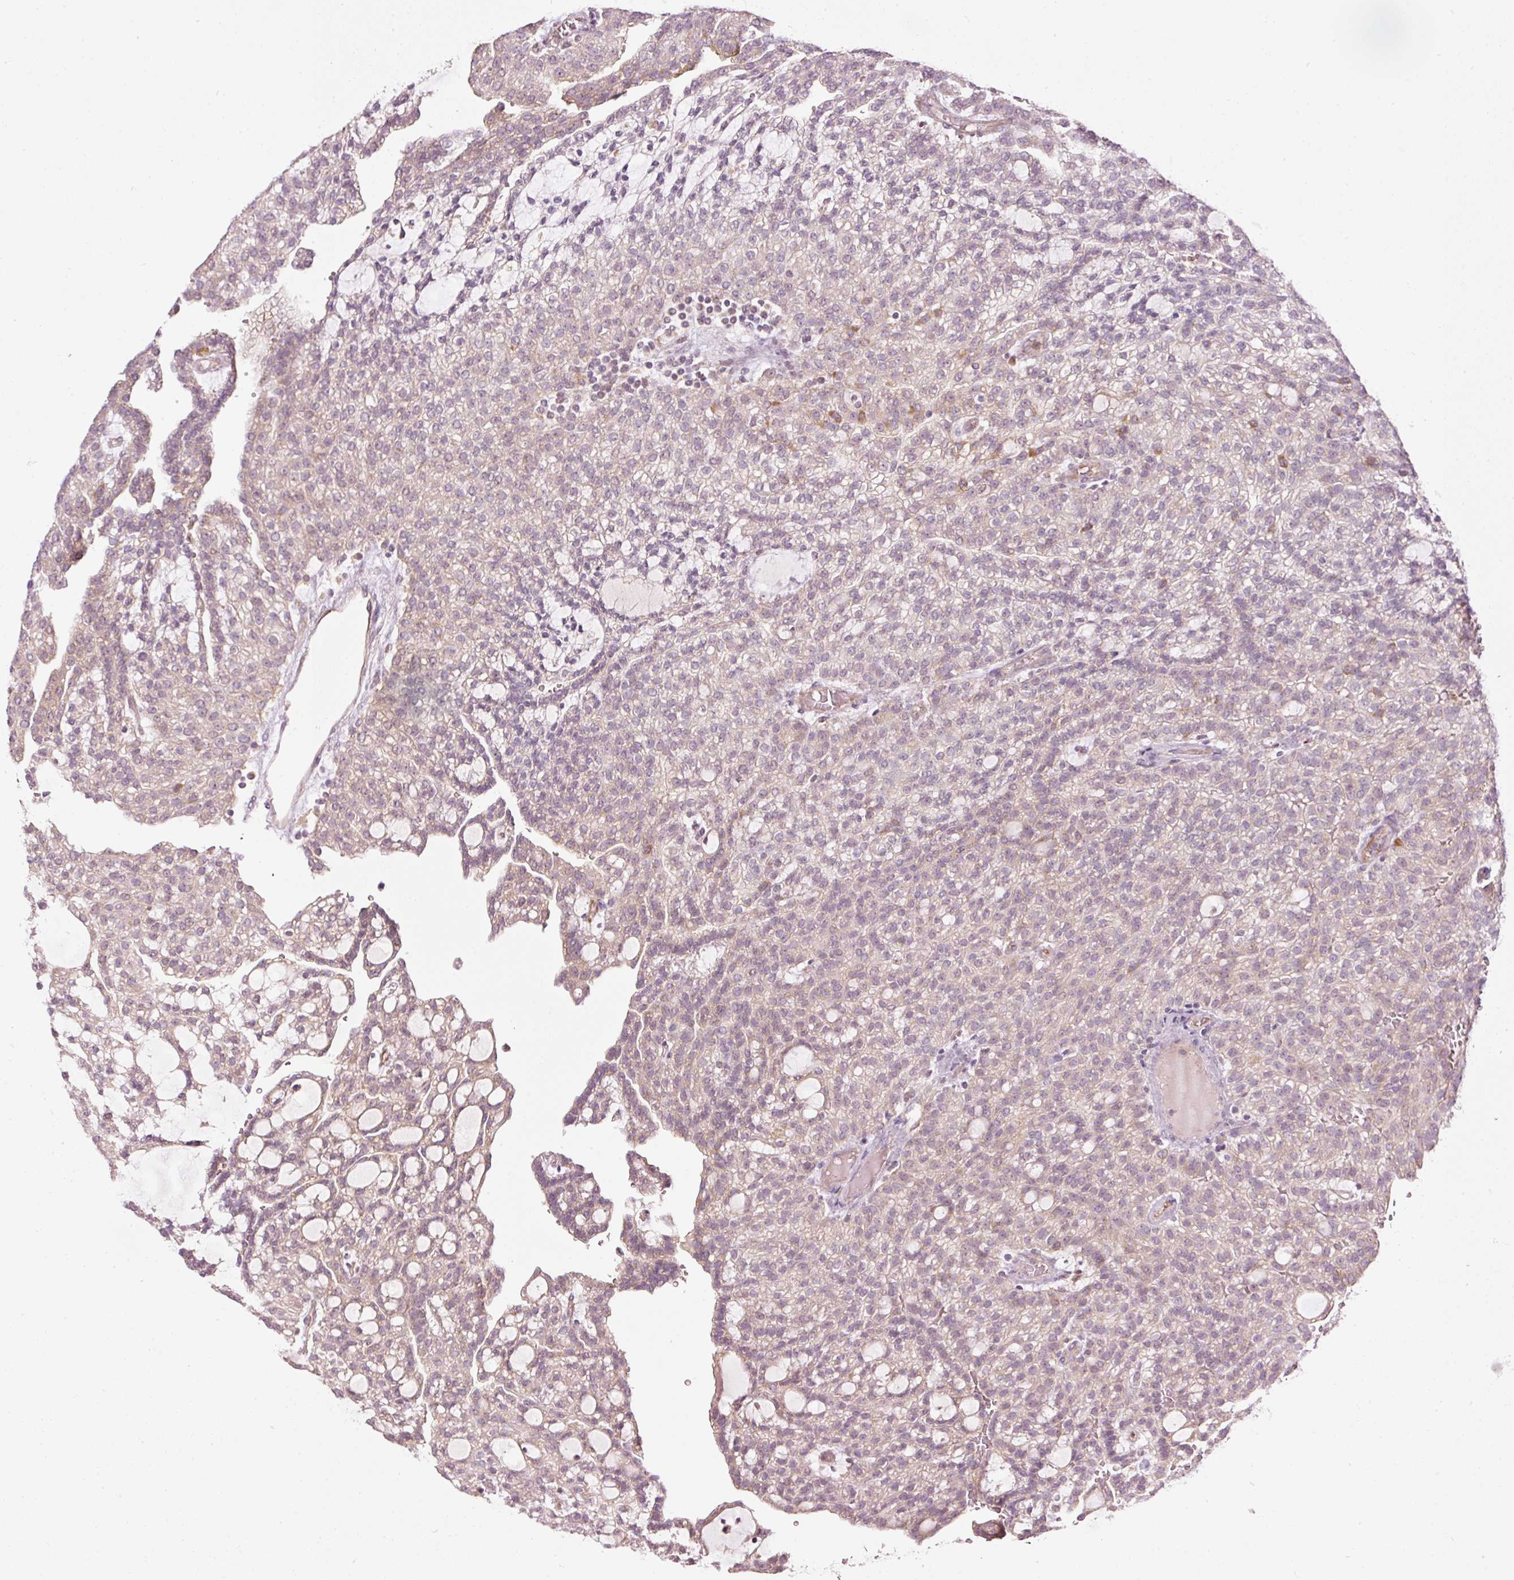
{"staining": {"intensity": "weak", "quantity": "25%-75%", "location": "cytoplasmic/membranous,nuclear"}, "tissue": "renal cancer", "cell_type": "Tumor cells", "image_type": "cancer", "snomed": [{"axis": "morphology", "description": "Adenocarcinoma, NOS"}, {"axis": "topography", "description": "Kidney"}], "caption": "Brown immunohistochemical staining in human renal adenocarcinoma demonstrates weak cytoplasmic/membranous and nuclear expression in about 25%-75% of tumor cells.", "gene": "CDC20B", "patient": {"sex": "male", "age": 63}}